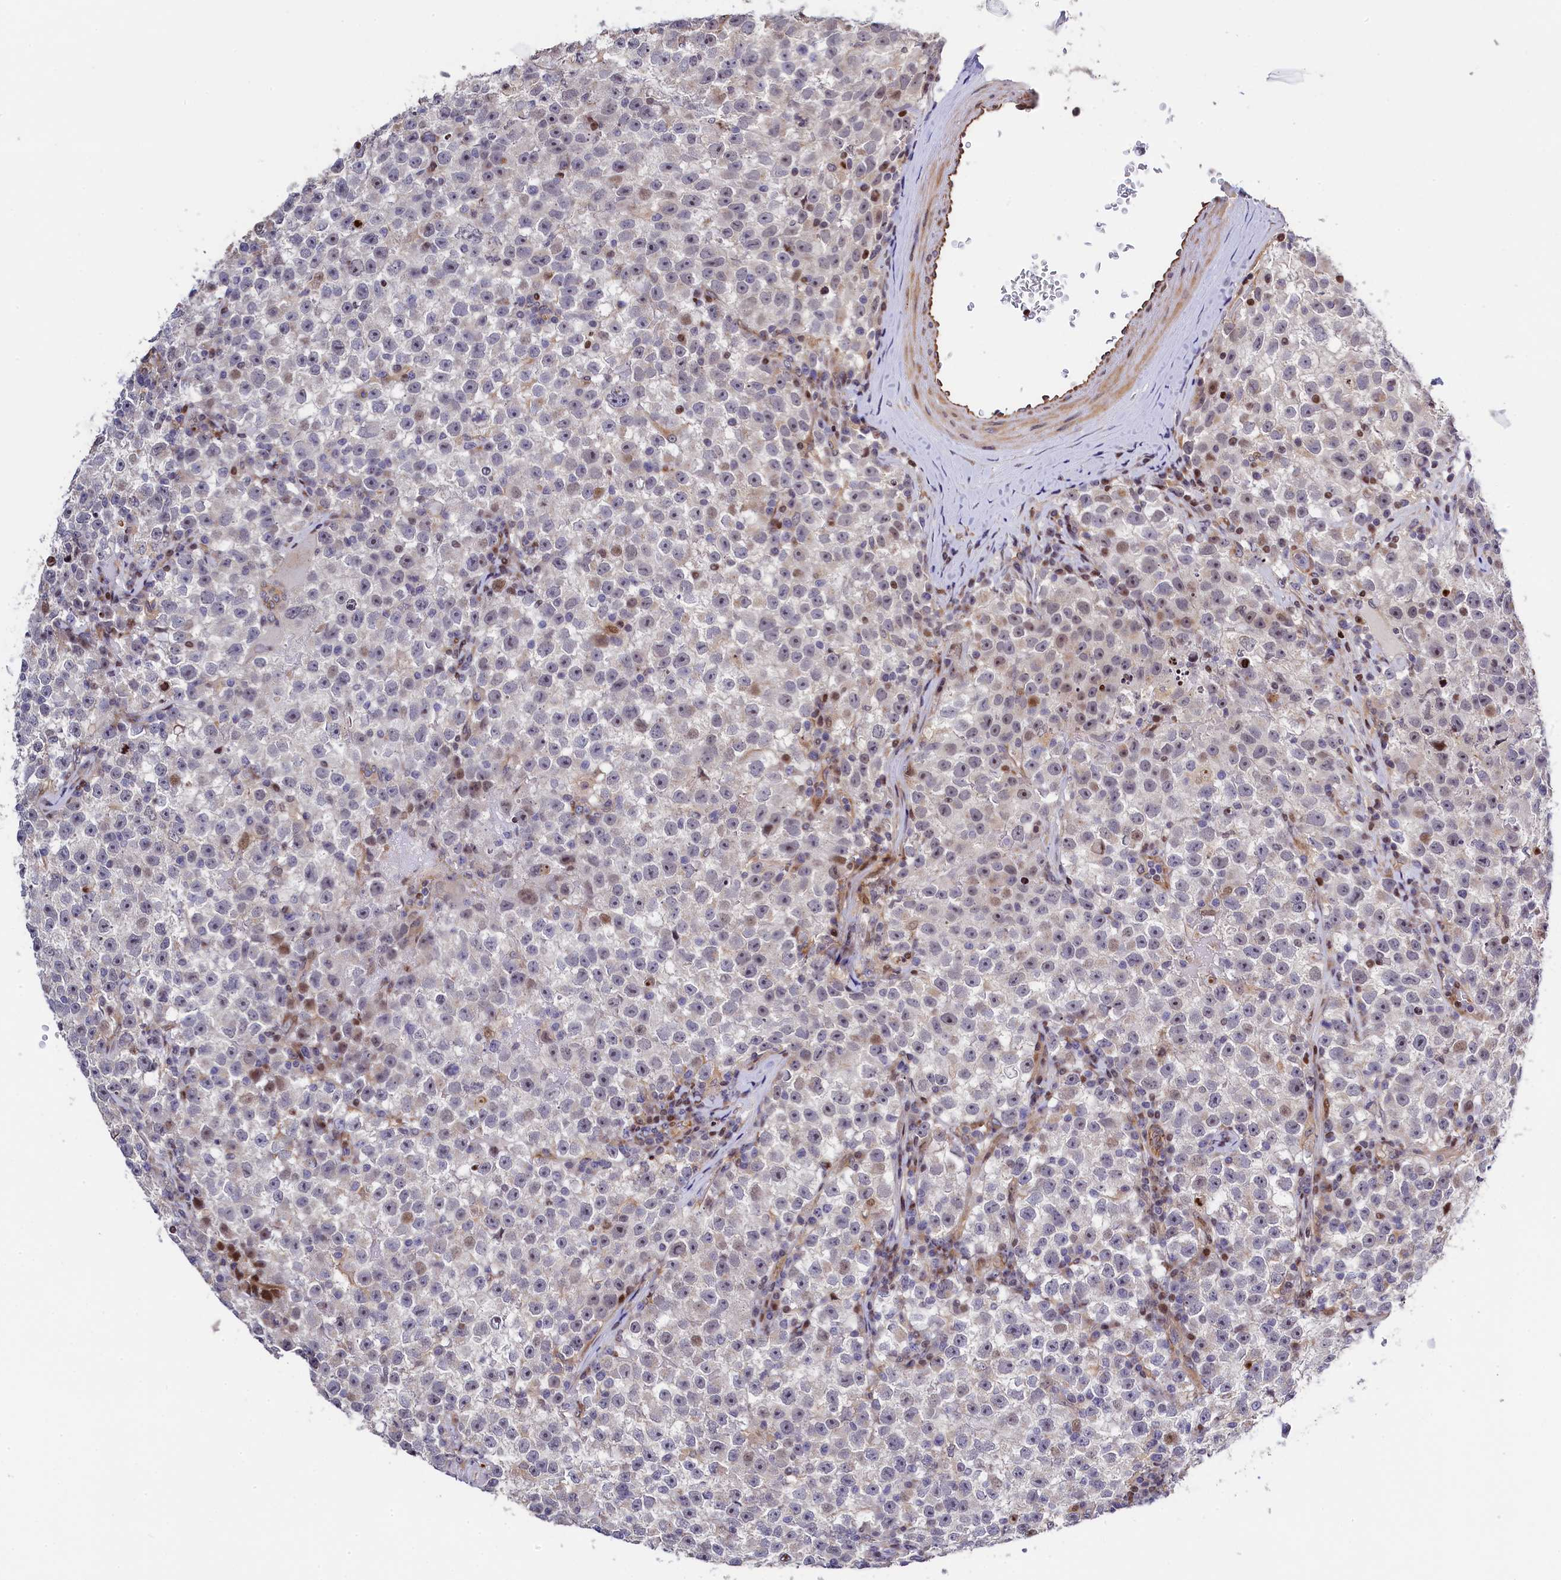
{"staining": {"intensity": "negative", "quantity": "none", "location": "none"}, "tissue": "testis cancer", "cell_type": "Tumor cells", "image_type": "cancer", "snomed": [{"axis": "morphology", "description": "Seminoma, NOS"}, {"axis": "topography", "description": "Testis"}], "caption": "An IHC histopathology image of testis seminoma is shown. There is no staining in tumor cells of testis seminoma.", "gene": "TGDS", "patient": {"sex": "male", "age": 22}}